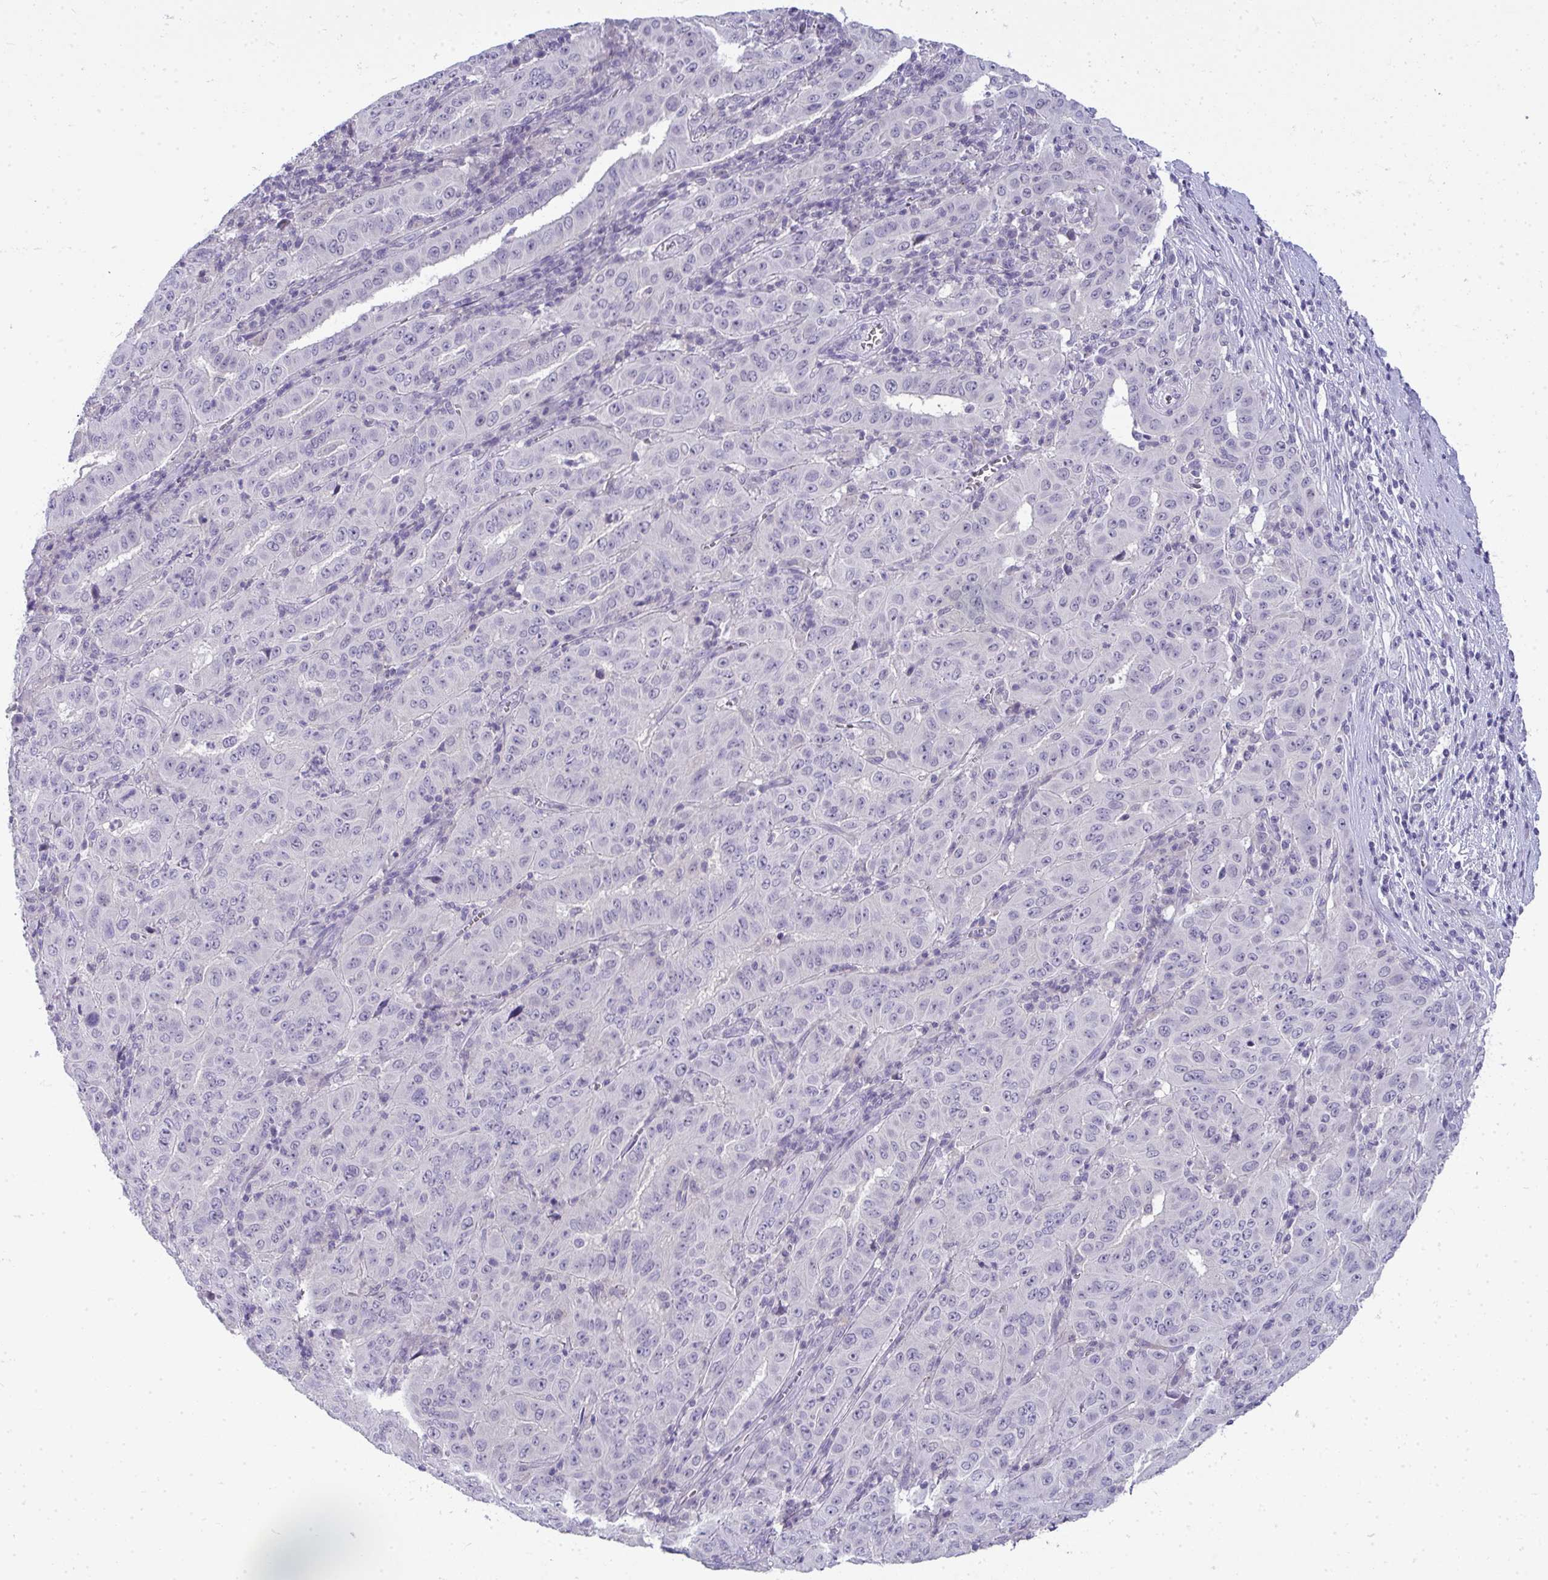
{"staining": {"intensity": "negative", "quantity": "none", "location": "none"}, "tissue": "pancreatic cancer", "cell_type": "Tumor cells", "image_type": "cancer", "snomed": [{"axis": "morphology", "description": "Adenocarcinoma, NOS"}, {"axis": "topography", "description": "Pancreas"}], "caption": "High magnification brightfield microscopy of pancreatic adenocarcinoma stained with DAB (brown) and counterstained with hematoxylin (blue): tumor cells show no significant staining.", "gene": "TMEM82", "patient": {"sex": "male", "age": 63}}